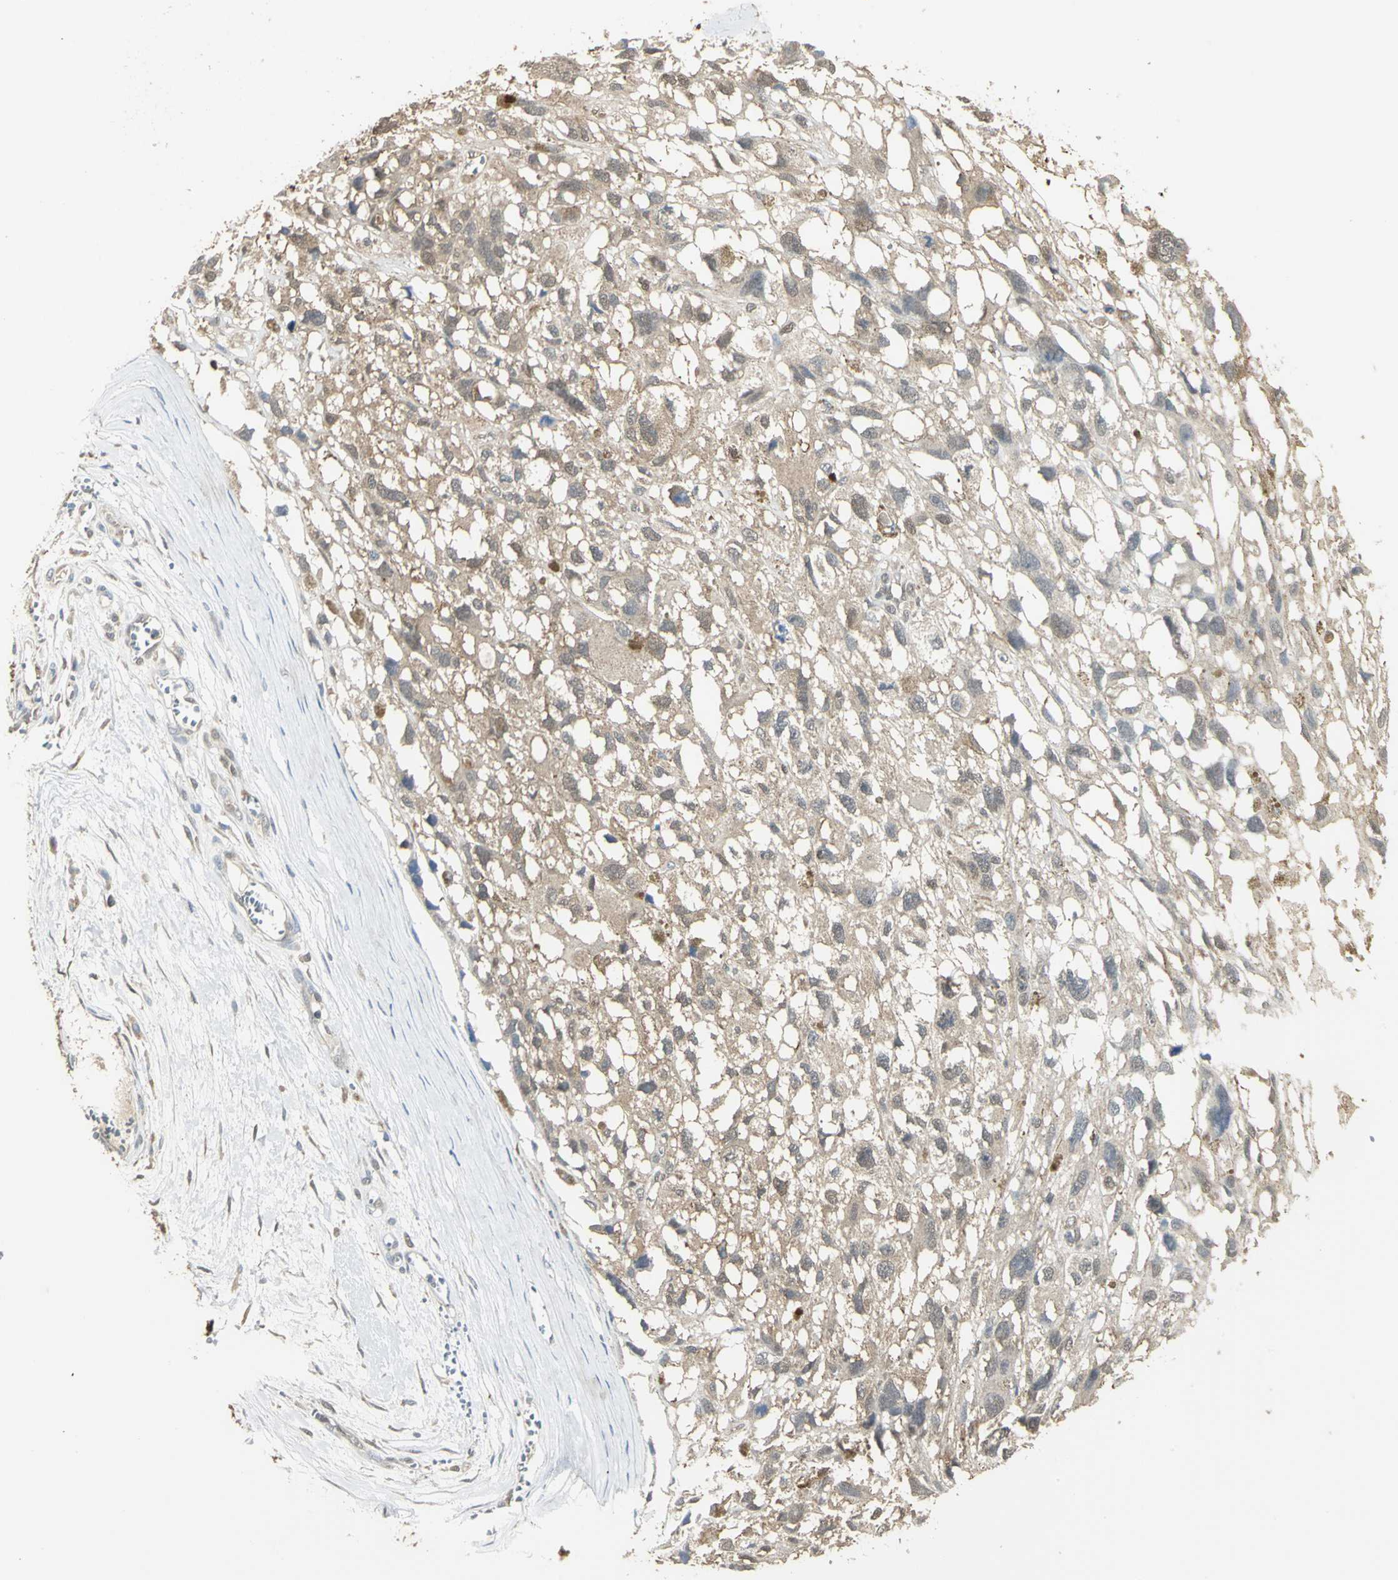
{"staining": {"intensity": "weak", "quantity": ">75%", "location": "cytoplasmic/membranous"}, "tissue": "melanoma", "cell_type": "Tumor cells", "image_type": "cancer", "snomed": [{"axis": "morphology", "description": "Malignant melanoma, Metastatic site"}, {"axis": "topography", "description": "Lymph node"}], "caption": "Malignant melanoma (metastatic site) was stained to show a protein in brown. There is low levels of weak cytoplasmic/membranous expression in about >75% of tumor cells.", "gene": "PARK7", "patient": {"sex": "male", "age": 59}}